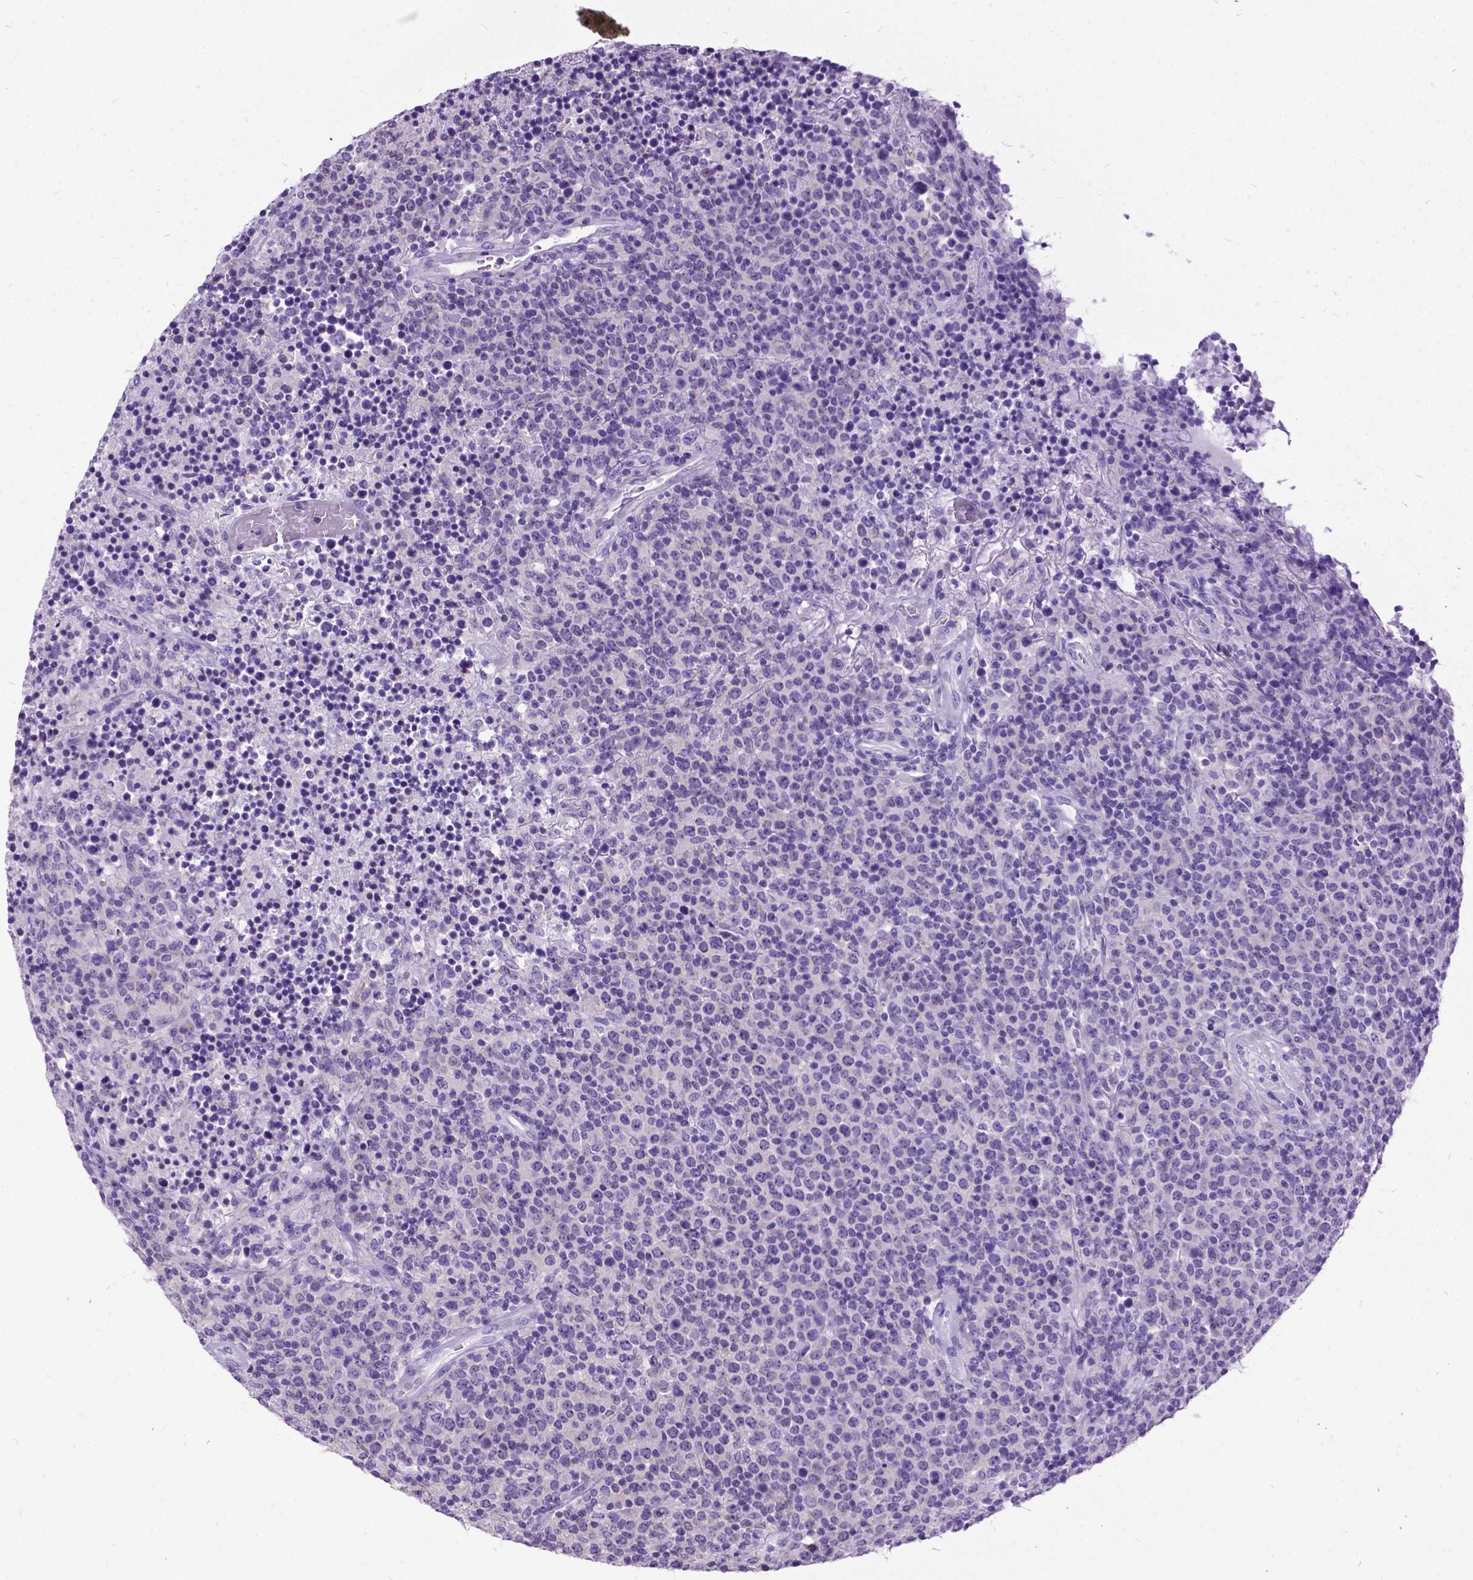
{"staining": {"intensity": "negative", "quantity": "none", "location": "none"}, "tissue": "lymphoma", "cell_type": "Tumor cells", "image_type": "cancer", "snomed": [{"axis": "morphology", "description": "Malignant lymphoma, non-Hodgkin's type, High grade"}, {"axis": "topography", "description": "Lung"}], "caption": "There is no significant staining in tumor cells of malignant lymphoma, non-Hodgkin's type (high-grade).", "gene": "PRG2", "patient": {"sex": "male", "age": 79}}